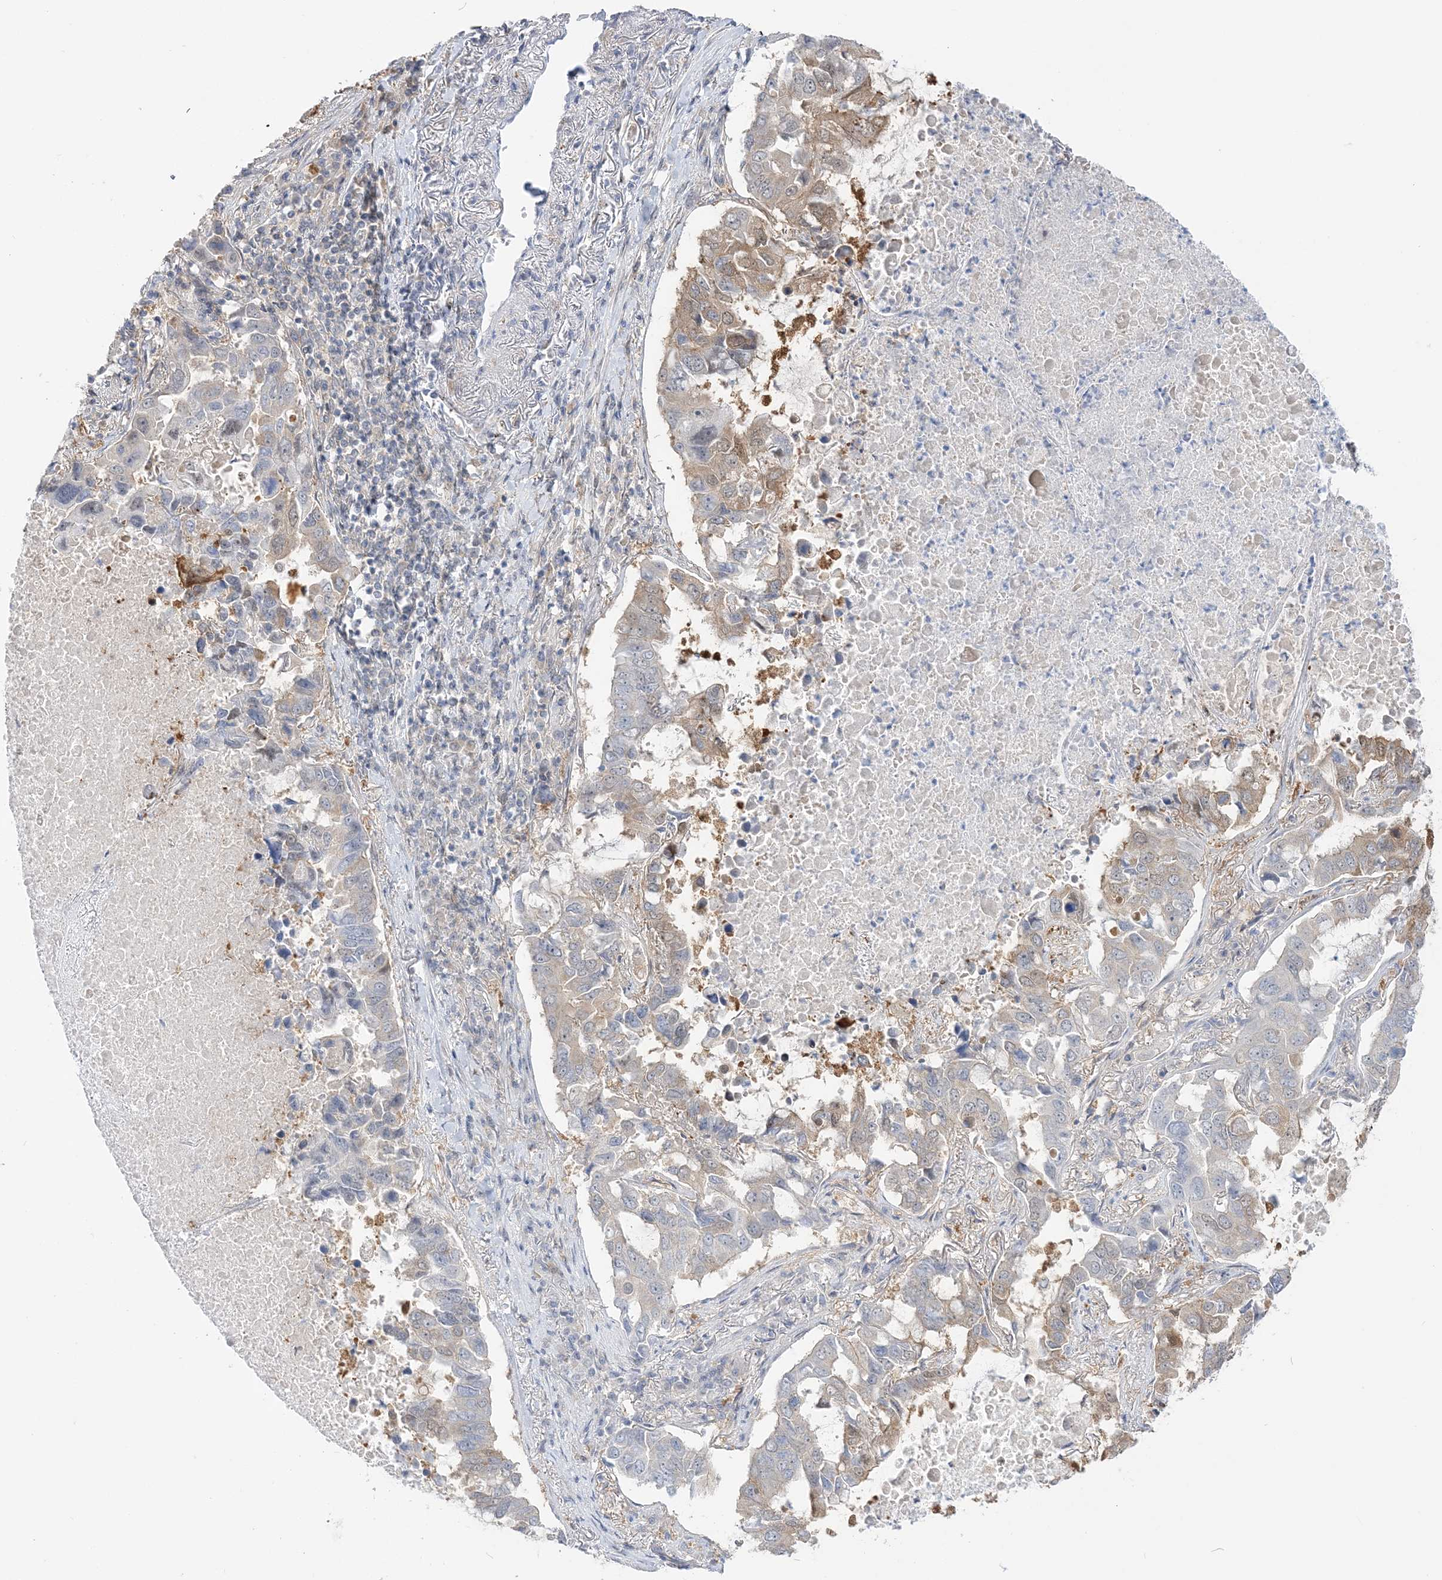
{"staining": {"intensity": "moderate", "quantity": "<25%", "location": "cytoplasmic/membranous"}, "tissue": "lung cancer", "cell_type": "Tumor cells", "image_type": "cancer", "snomed": [{"axis": "morphology", "description": "Adenocarcinoma, NOS"}, {"axis": "topography", "description": "Lung"}], "caption": "Lung cancer stained with DAB immunohistochemistry displays low levels of moderate cytoplasmic/membranous staining in about <25% of tumor cells.", "gene": "THADA", "patient": {"sex": "male", "age": 64}}